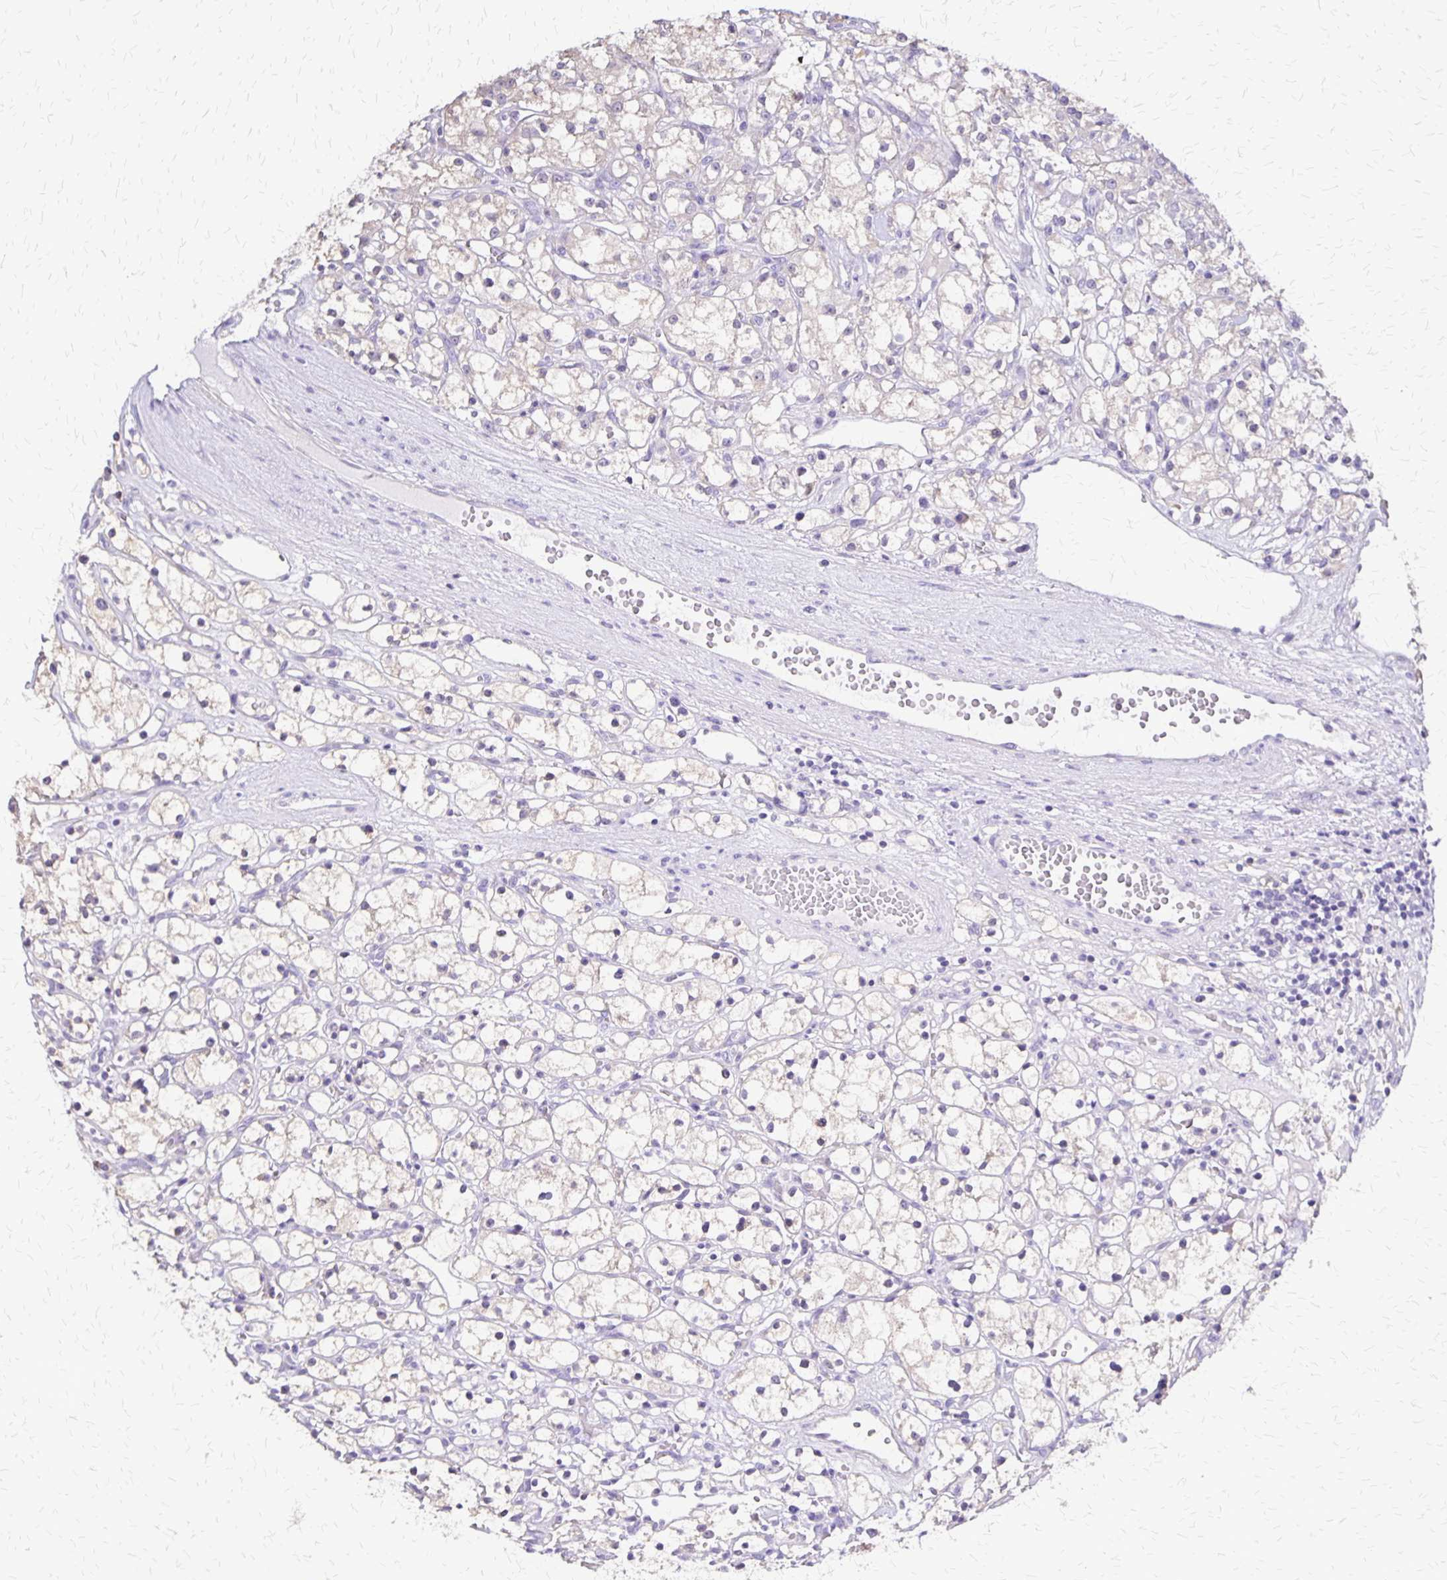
{"staining": {"intensity": "negative", "quantity": "none", "location": "none"}, "tissue": "renal cancer", "cell_type": "Tumor cells", "image_type": "cancer", "snomed": [{"axis": "morphology", "description": "Adenocarcinoma, NOS"}, {"axis": "topography", "description": "Kidney"}], "caption": "Immunohistochemical staining of adenocarcinoma (renal) demonstrates no significant expression in tumor cells.", "gene": "SI", "patient": {"sex": "female", "age": 59}}